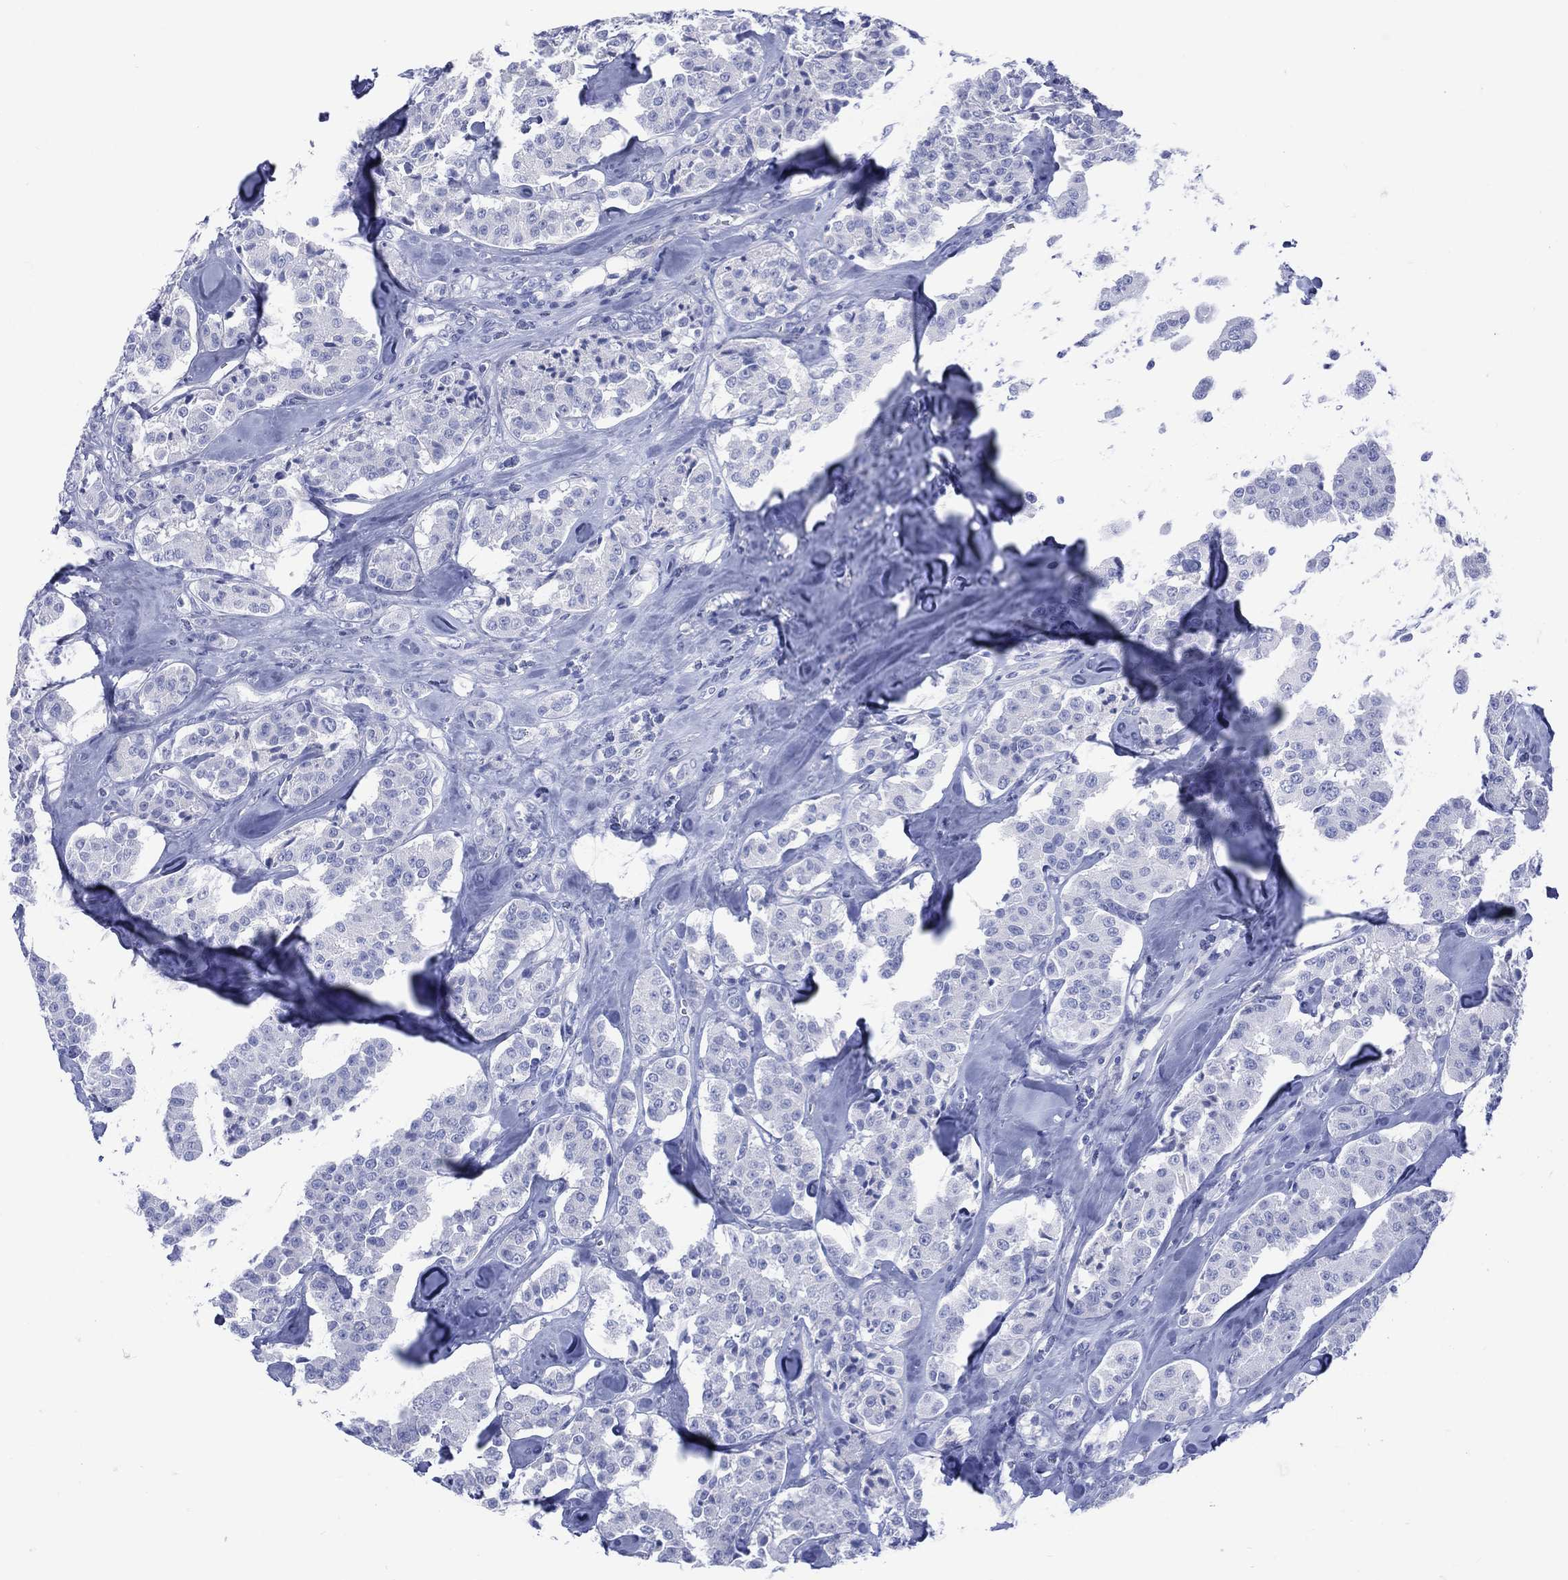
{"staining": {"intensity": "negative", "quantity": "none", "location": "none"}, "tissue": "carcinoid", "cell_type": "Tumor cells", "image_type": "cancer", "snomed": [{"axis": "morphology", "description": "Carcinoid, malignant, NOS"}, {"axis": "topography", "description": "Pancreas"}], "caption": "The immunohistochemistry histopathology image has no significant expression in tumor cells of carcinoid (malignant) tissue.", "gene": "LRRD1", "patient": {"sex": "male", "age": 41}}